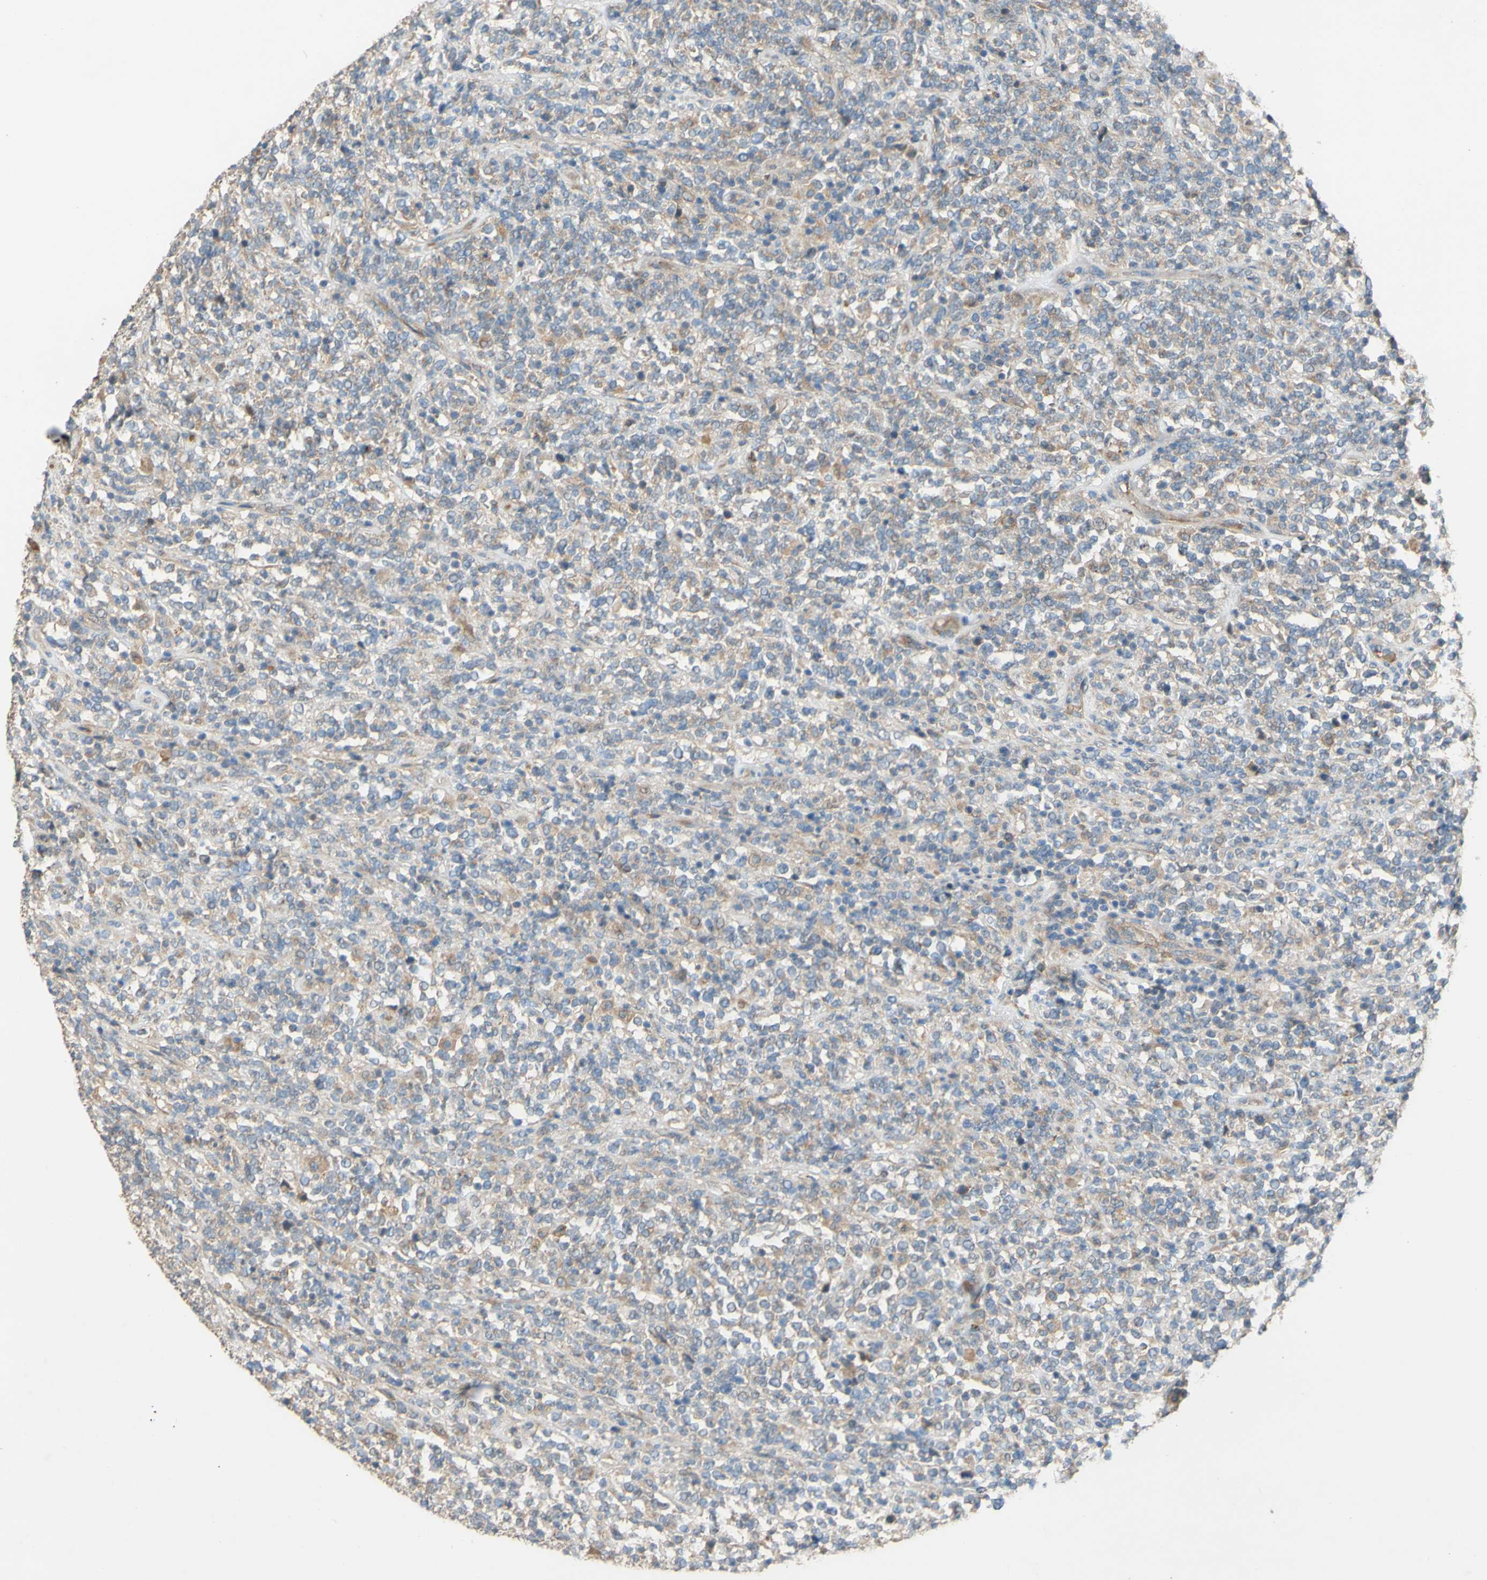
{"staining": {"intensity": "weak", "quantity": "25%-75%", "location": "cytoplasmic/membranous"}, "tissue": "lymphoma", "cell_type": "Tumor cells", "image_type": "cancer", "snomed": [{"axis": "morphology", "description": "Malignant lymphoma, non-Hodgkin's type, High grade"}, {"axis": "topography", "description": "Soft tissue"}], "caption": "A photomicrograph of lymphoma stained for a protein exhibits weak cytoplasmic/membranous brown staining in tumor cells. The protein is stained brown, and the nuclei are stained in blue (DAB IHC with brightfield microscopy, high magnification).", "gene": "DKK3", "patient": {"sex": "male", "age": 18}}